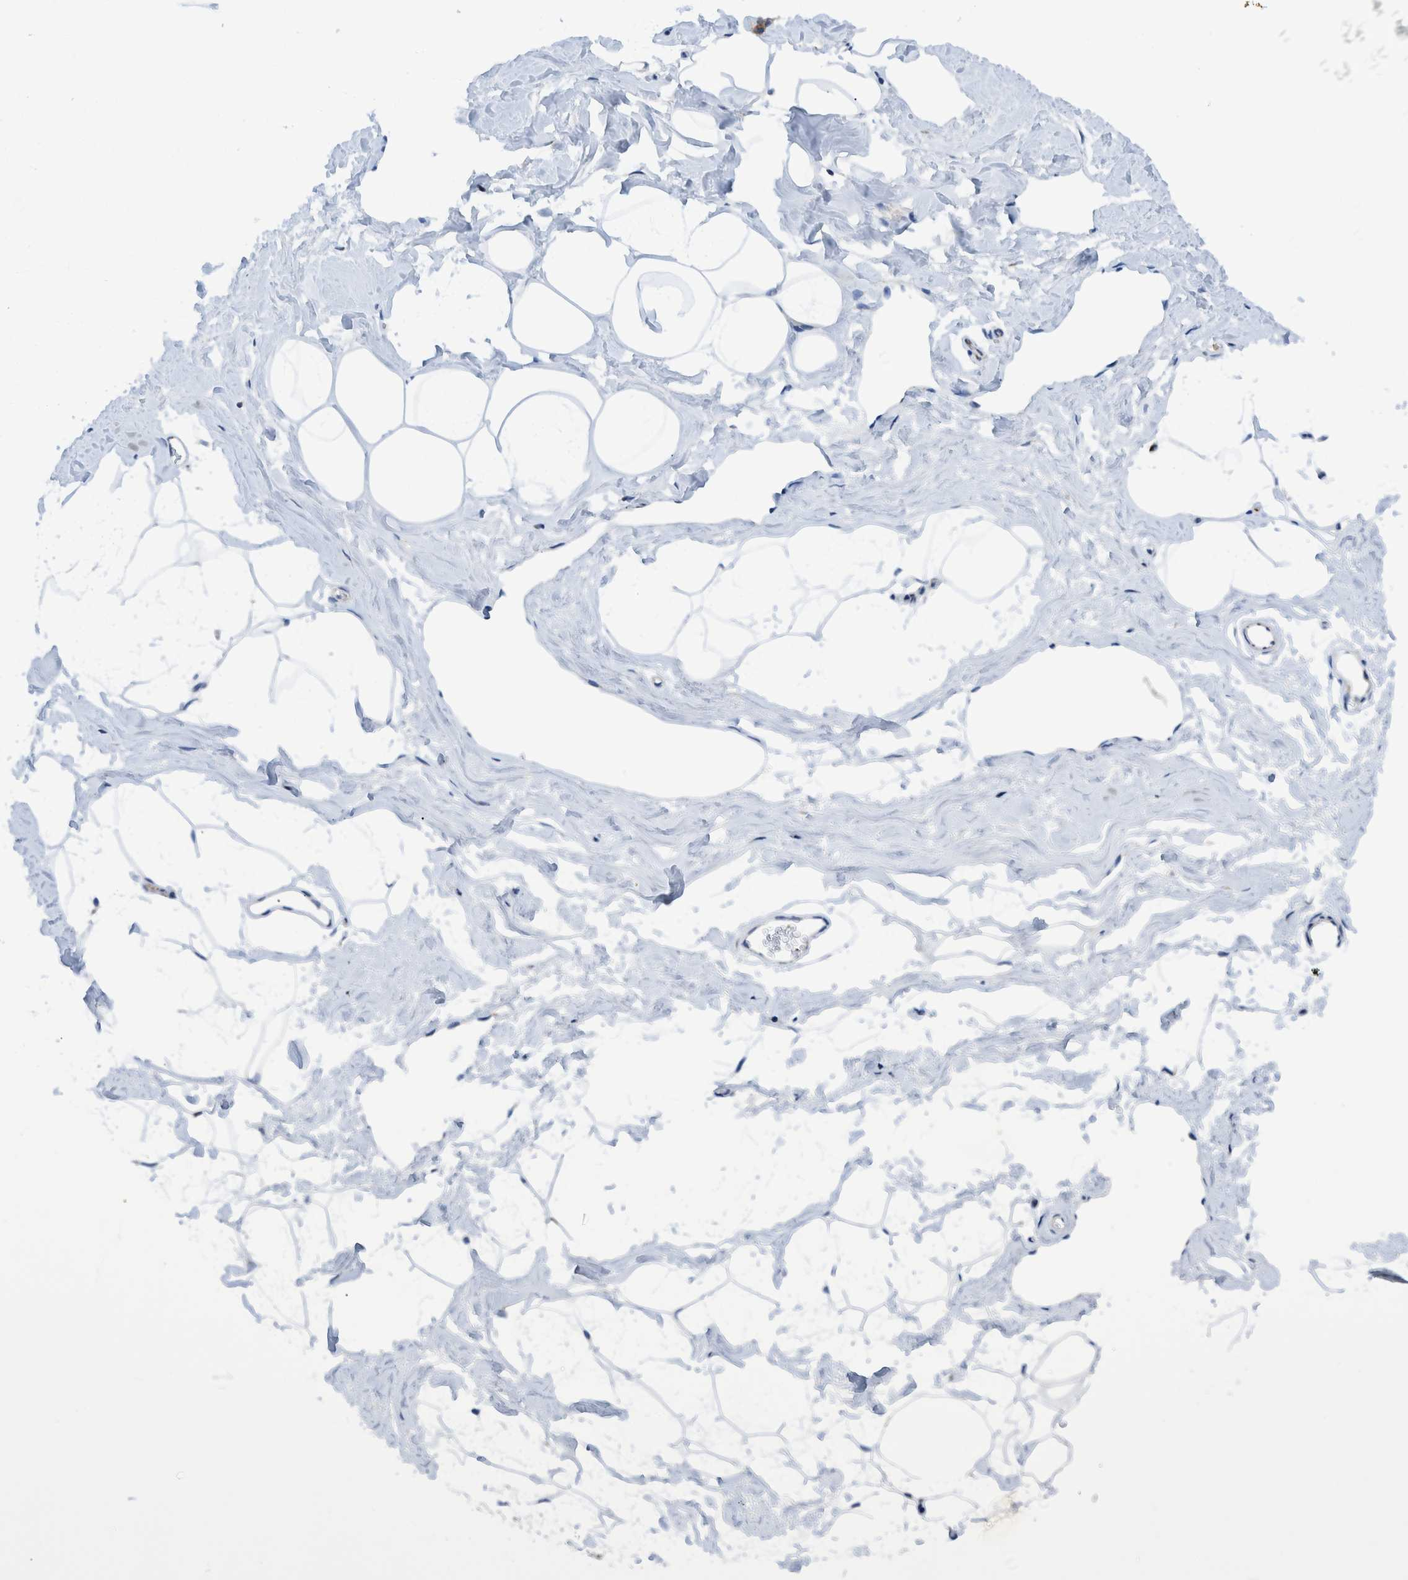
{"staining": {"intensity": "negative", "quantity": "none", "location": "none"}, "tissue": "adipose tissue", "cell_type": "Adipocytes", "image_type": "normal", "snomed": [{"axis": "morphology", "description": "Normal tissue, NOS"}, {"axis": "morphology", "description": "Fibrosis, NOS"}, {"axis": "topography", "description": "Breast"}, {"axis": "topography", "description": "Adipose tissue"}], "caption": "IHC image of normal adipose tissue: human adipose tissue stained with DAB shows no significant protein positivity in adipocytes.", "gene": "TRIM58", "patient": {"sex": "female", "age": 39}}